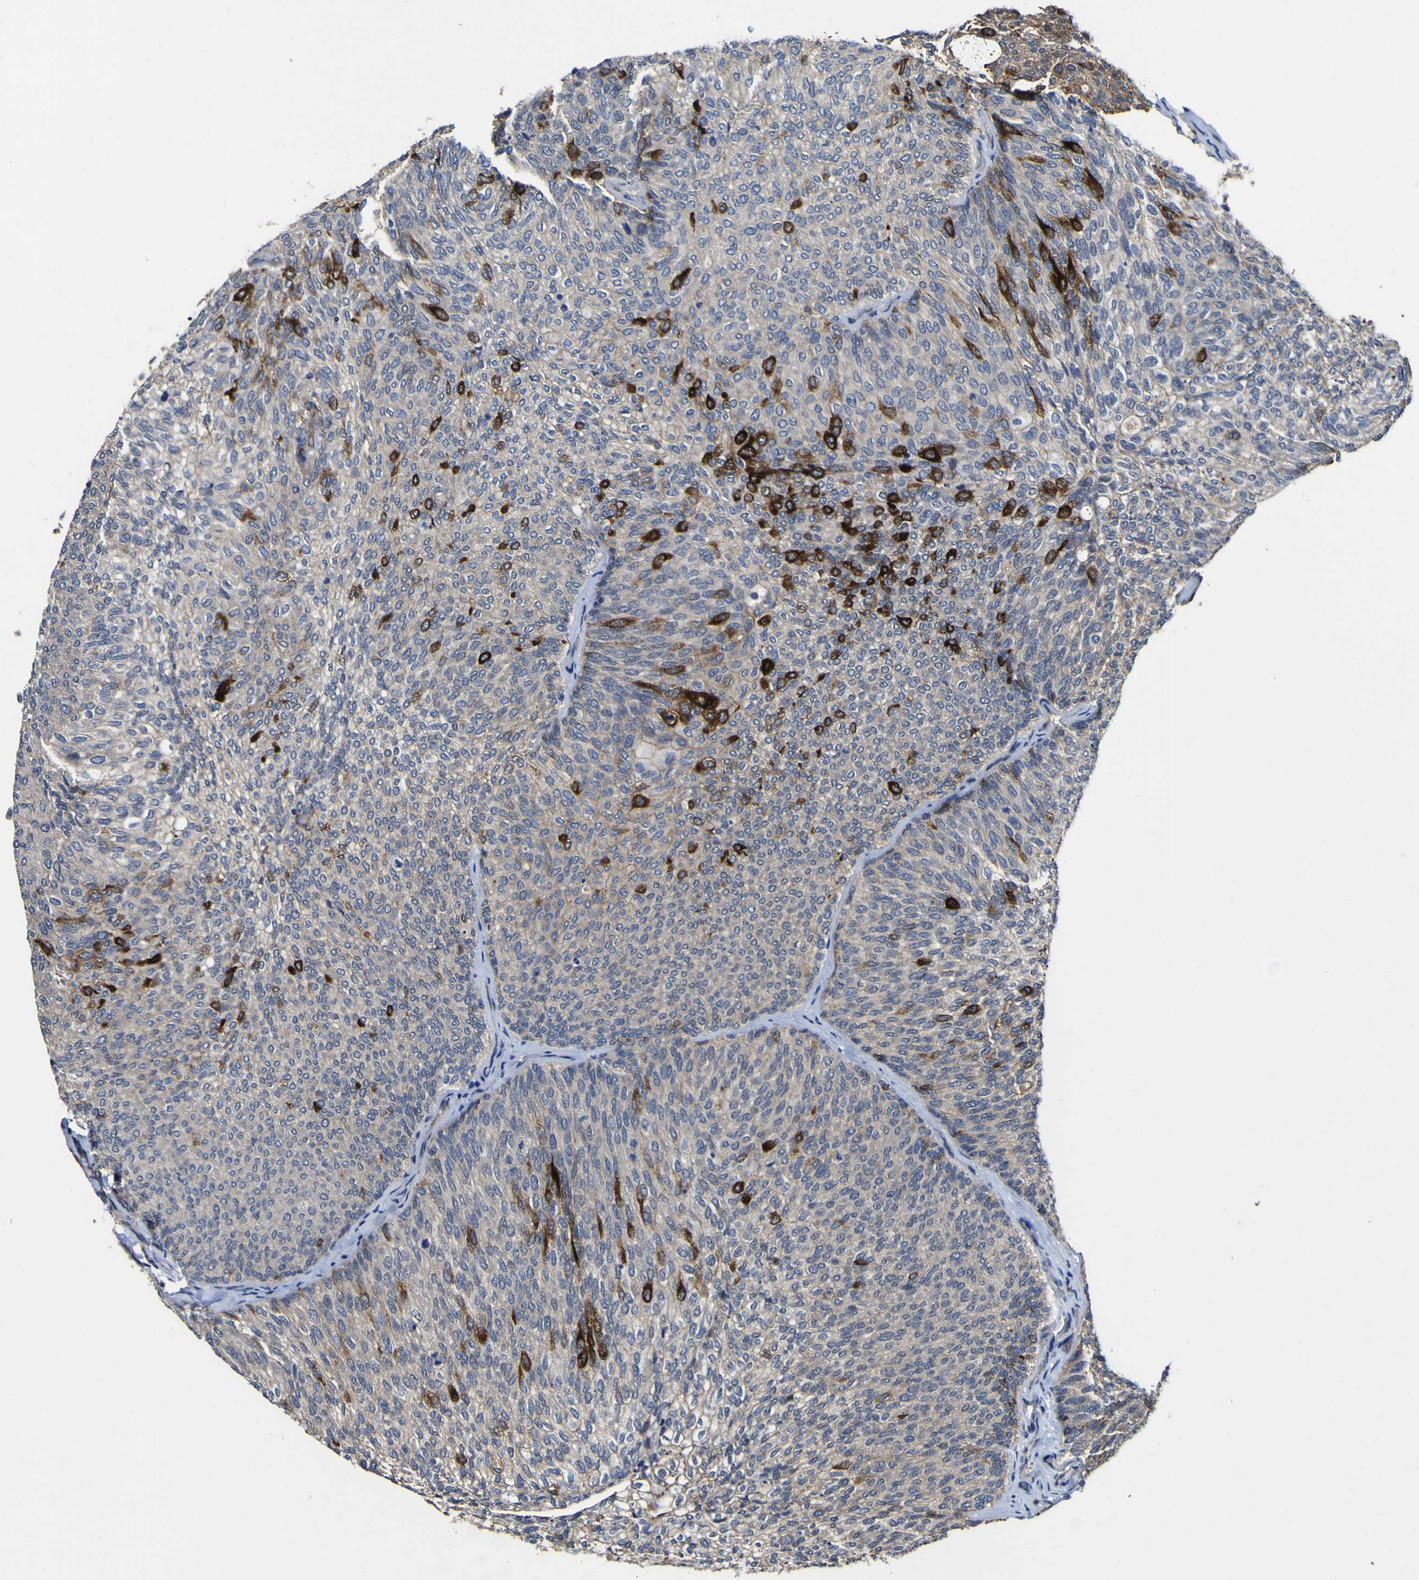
{"staining": {"intensity": "strong", "quantity": "<25%", "location": "cytoplasmic/membranous"}, "tissue": "urothelial cancer", "cell_type": "Tumor cells", "image_type": "cancer", "snomed": [{"axis": "morphology", "description": "Urothelial carcinoma, Low grade"}, {"axis": "topography", "description": "Urinary bladder"}], "caption": "This is a micrograph of IHC staining of urothelial carcinoma (low-grade), which shows strong expression in the cytoplasmic/membranous of tumor cells.", "gene": "CCL2", "patient": {"sex": "female", "age": 79}}